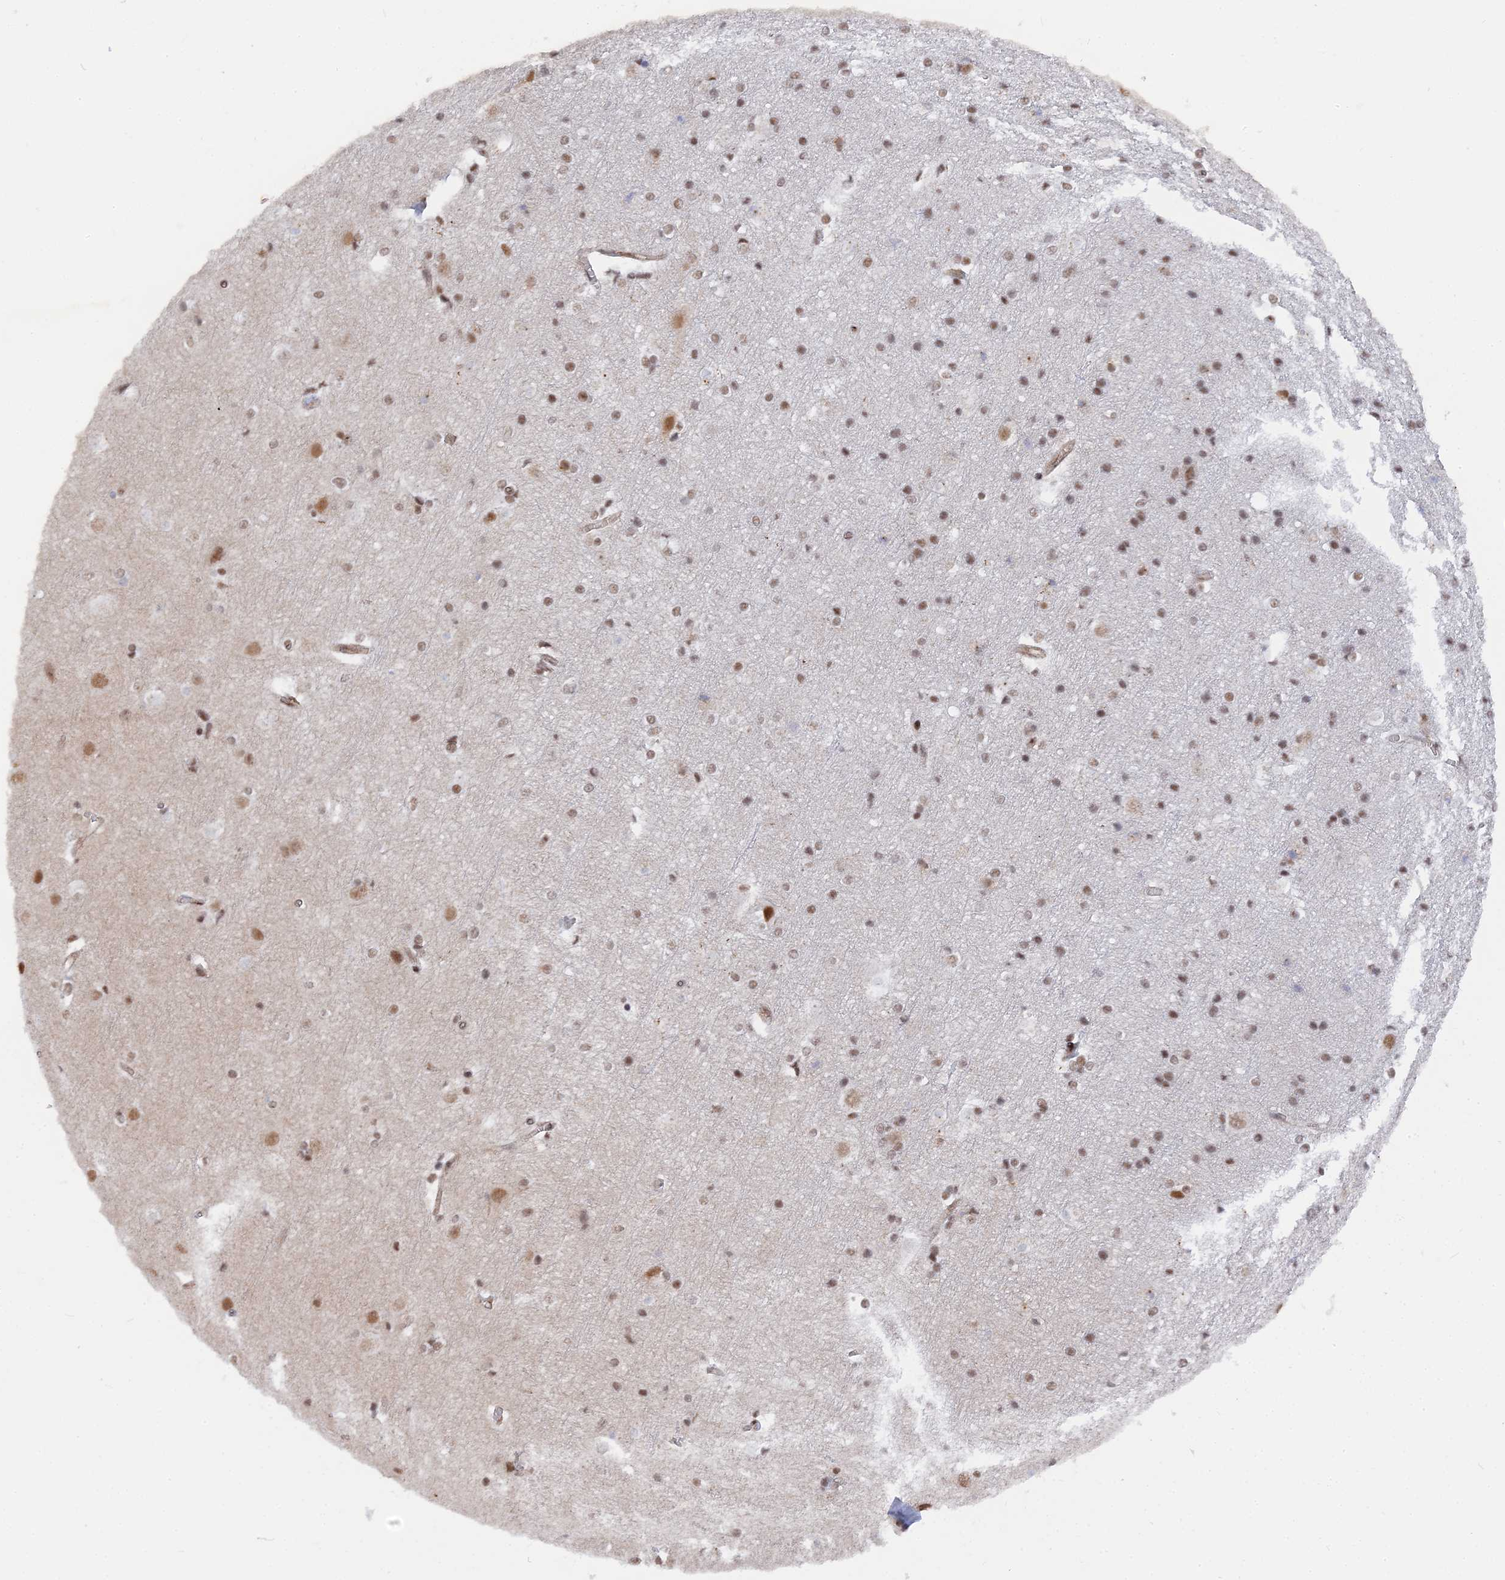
{"staining": {"intensity": "negative", "quantity": "none", "location": "none"}, "tissue": "cerebral cortex", "cell_type": "Endothelial cells", "image_type": "normal", "snomed": [{"axis": "morphology", "description": "Normal tissue, NOS"}, {"axis": "topography", "description": "Cerebral cortex"}], "caption": "DAB (3,3'-diaminobenzidine) immunohistochemical staining of benign human cerebral cortex displays no significant expression in endothelial cells. (DAB IHC, high magnification).", "gene": "CCDC85A", "patient": {"sex": "male", "age": 54}}